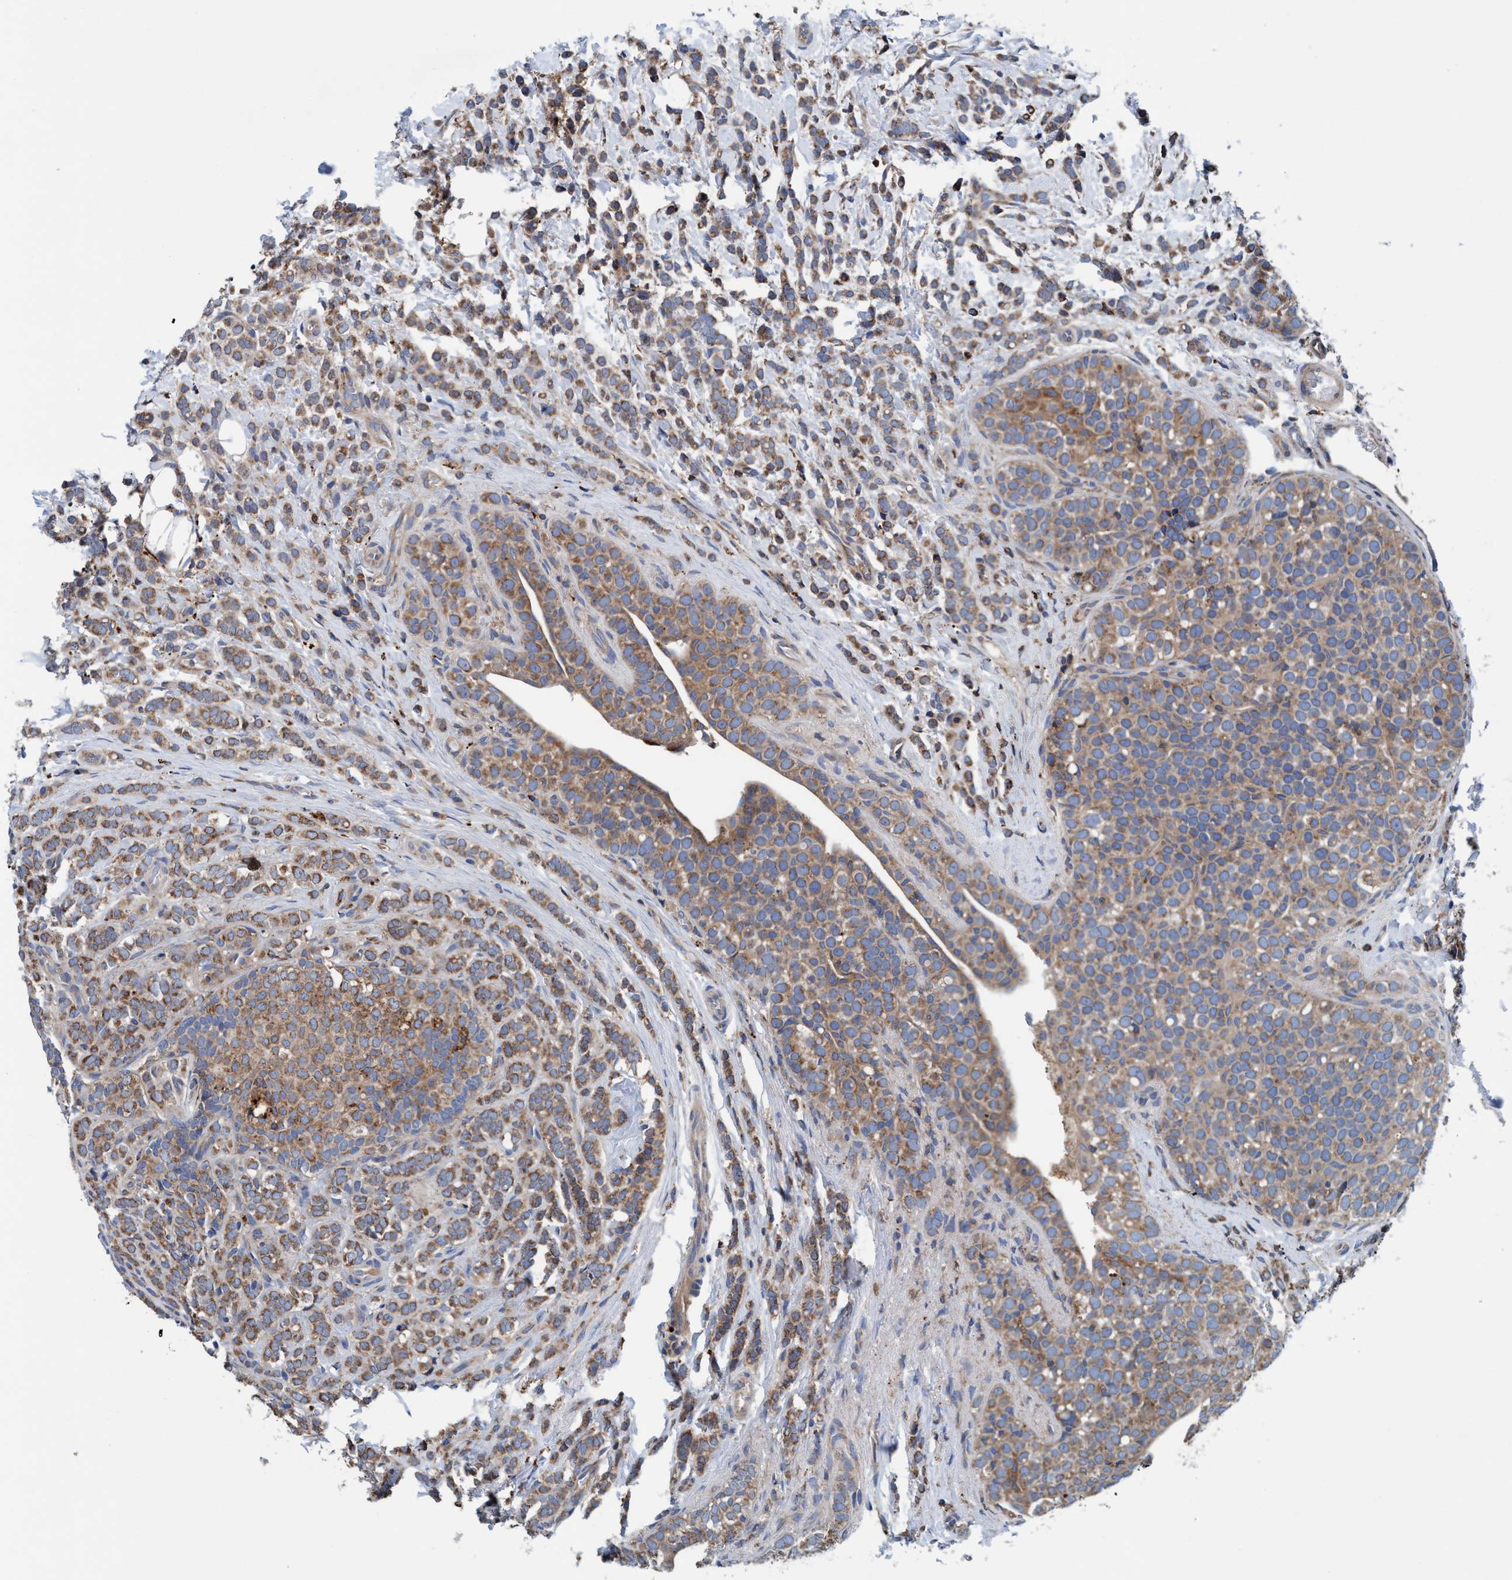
{"staining": {"intensity": "moderate", "quantity": ">75%", "location": "cytoplasmic/membranous"}, "tissue": "breast cancer", "cell_type": "Tumor cells", "image_type": "cancer", "snomed": [{"axis": "morphology", "description": "Lobular carcinoma"}, {"axis": "topography", "description": "Breast"}], "caption": "DAB immunohistochemical staining of breast lobular carcinoma shows moderate cytoplasmic/membranous protein staining in approximately >75% of tumor cells.", "gene": "ENDOG", "patient": {"sex": "female", "age": 50}}